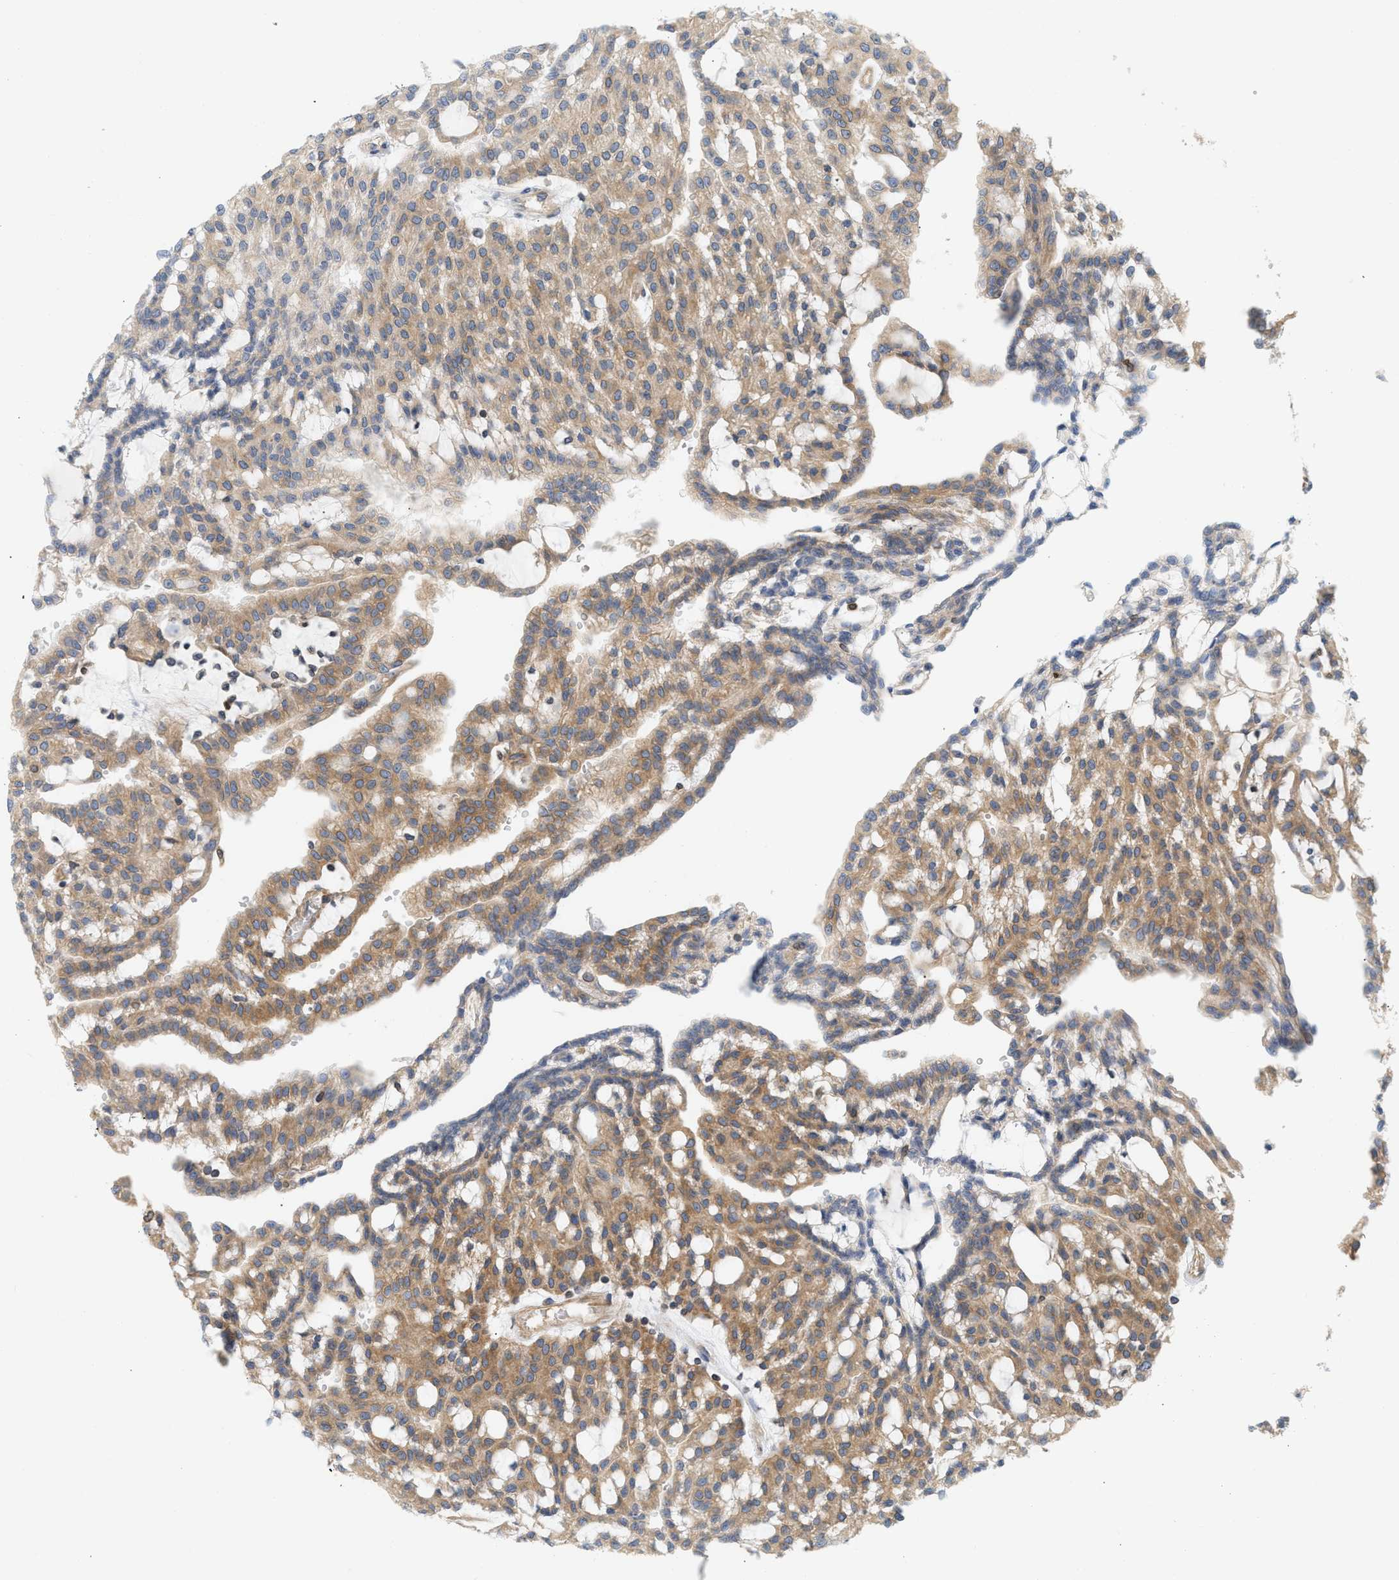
{"staining": {"intensity": "moderate", "quantity": ">75%", "location": "cytoplasmic/membranous"}, "tissue": "renal cancer", "cell_type": "Tumor cells", "image_type": "cancer", "snomed": [{"axis": "morphology", "description": "Adenocarcinoma, NOS"}, {"axis": "topography", "description": "Kidney"}], "caption": "Brown immunohistochemical staining in human adenocarcinoma (renal) shows moderate cytoplasmic/membranous staining in about >75% of tumor cells.", "gene": "STRN", "patient": {"sex": "male", "age": 63}}